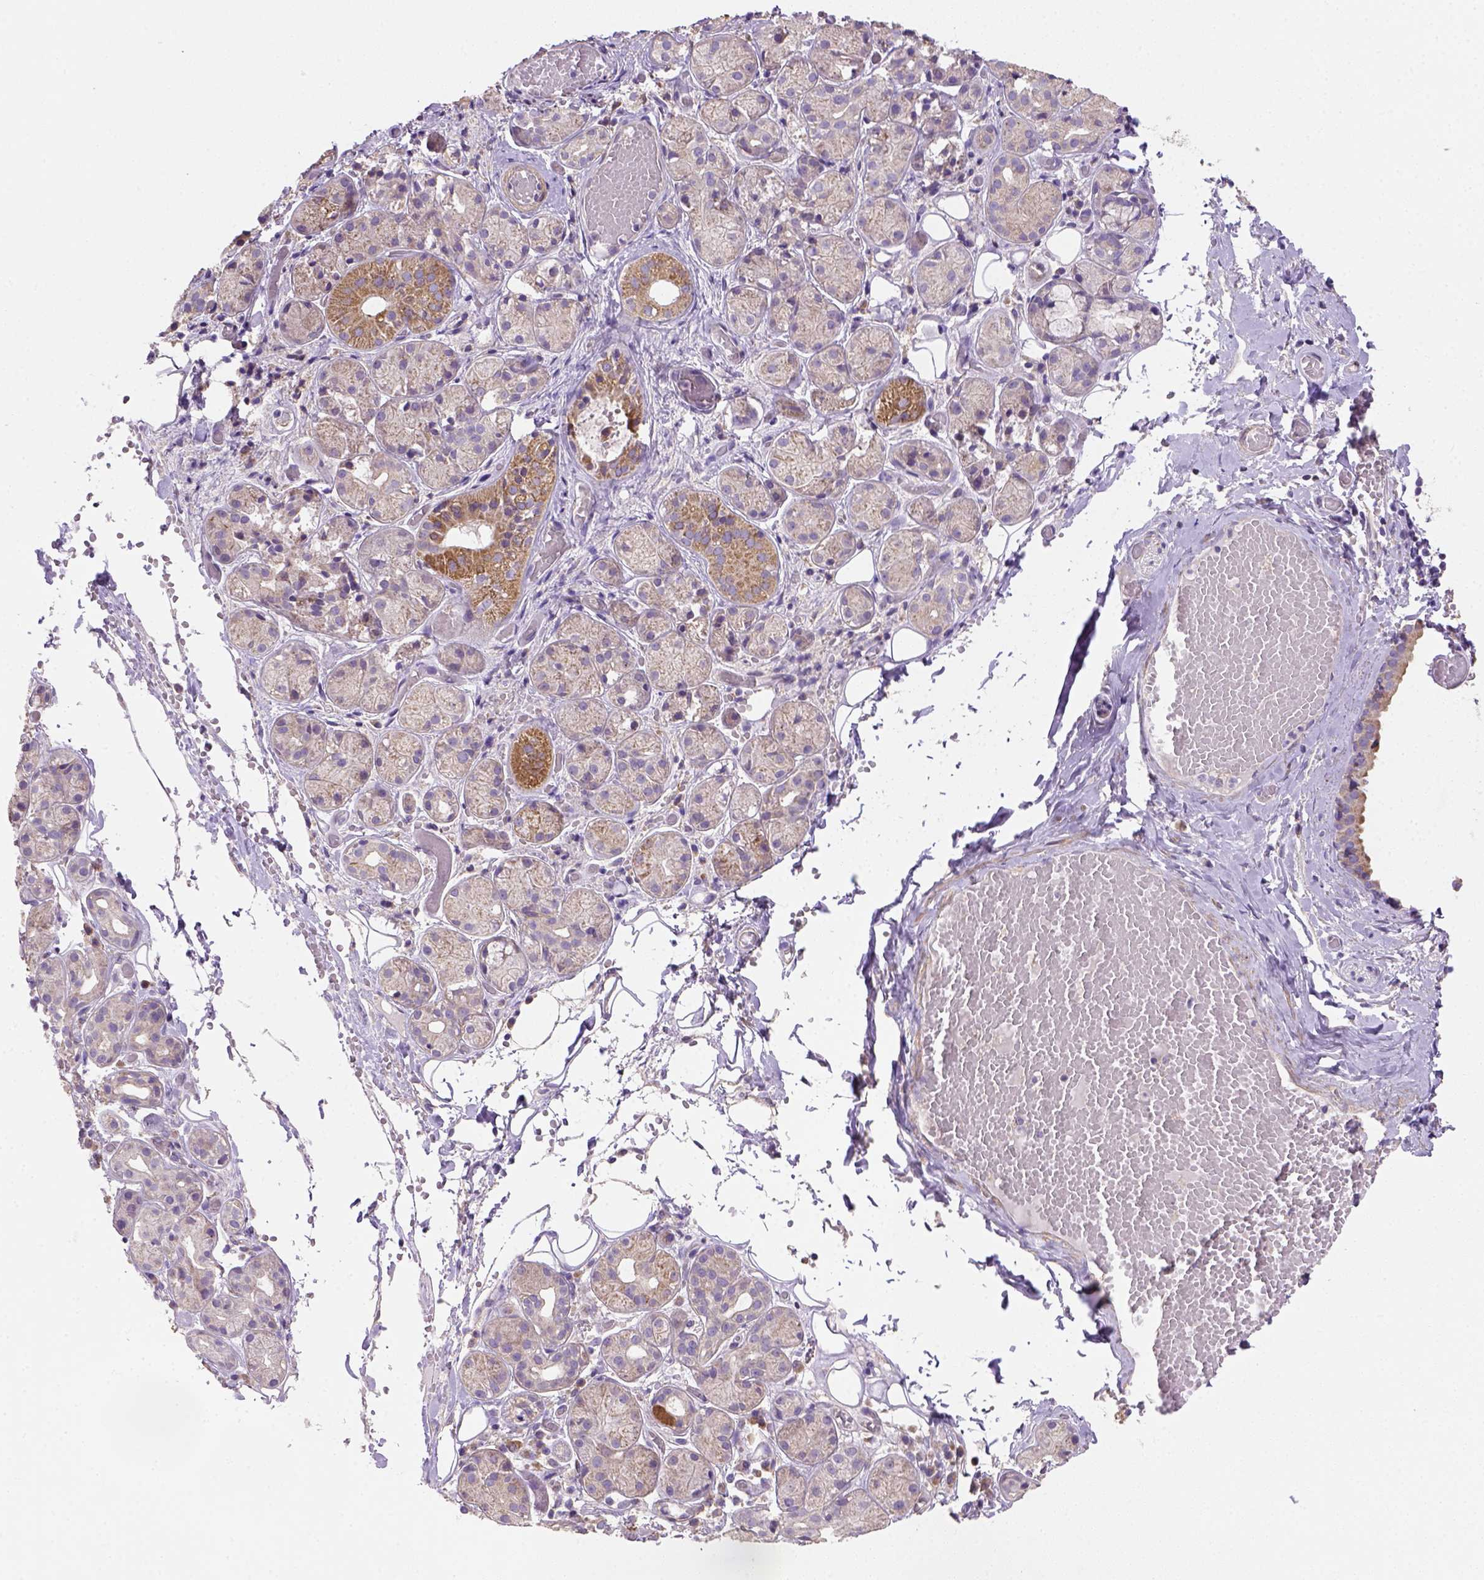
{"staining": {"intensity": "moderate", "quantity": "<25%", "location": "cytoplasmic/membranous"}, "tissue": "salivary gland", "cell_type": "Glandular cells", "image_type": "normal", "snomed": [{"axis": "morphology", "description": "Normal tissue, NOS"}, {"axis": "topography", "description": "Salivary gland"}, {"axis": "topography", "description": "Peripheral nerve tissue"}], "caption": "Immunohistochemical staining of unremarkable salivary gland exhibits moderate cytoplasmic/membranous protein expression in about <25% of glandular cells.", "gene": "HTRA1", "patient": {"sex": "male", "age": 71}}